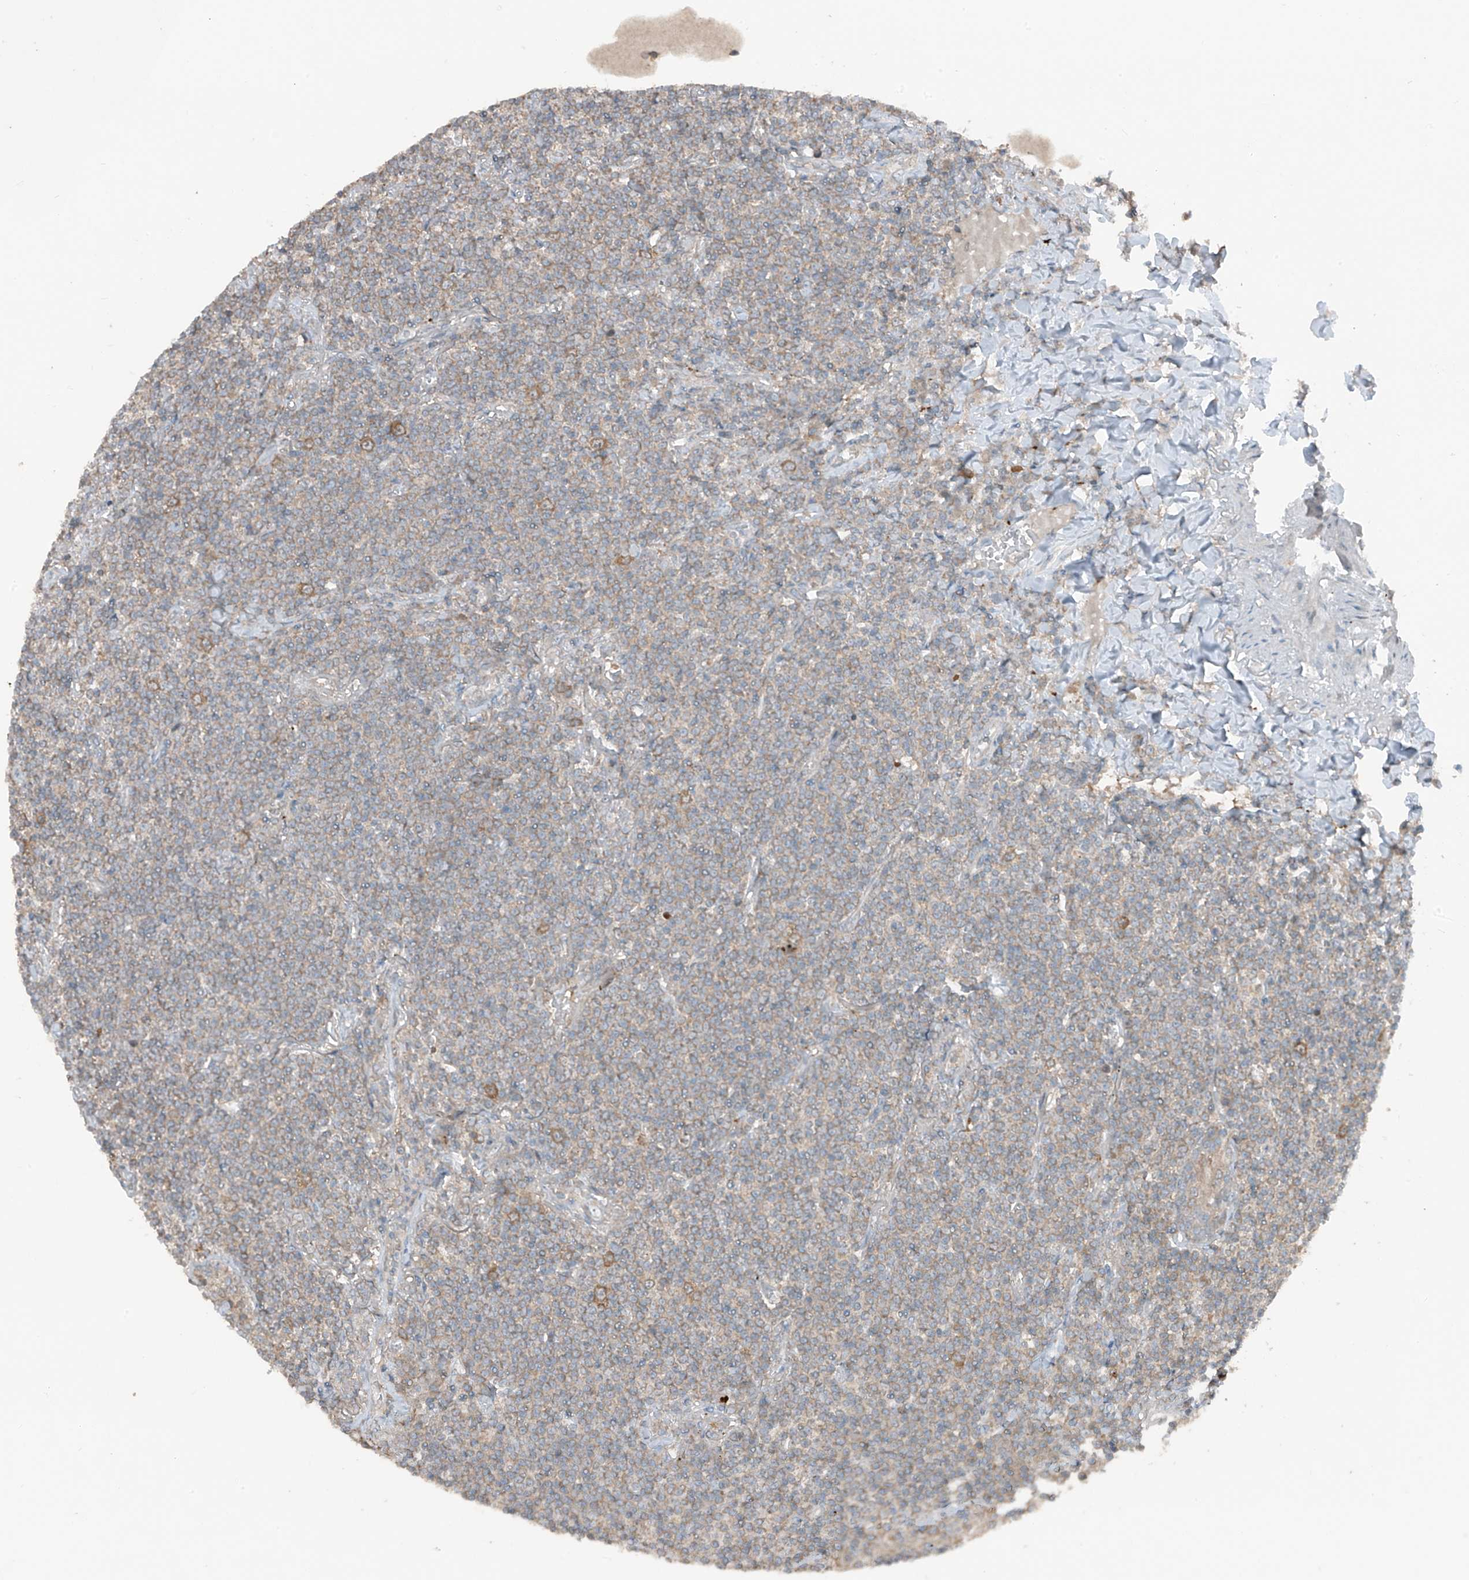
{"staining": {"intensity": "moderate", "quantity": "<25%", "location": "cytoplasmic/membranous"}, "tissue": "lymphoma", "cell_type": "Tumor cells", "image_type": "cancer", "snomed": [{"axis": "morphology", "description": "Malignant lymphoma, non-Hodgkin's type, Low grade"}, {"axis": "topography", "description": "Lung"}], "caption": "Moderate cytoplasmic/membranous staining is identified in approximately <25% of tumor cells in malignant lymphoma, non-Hodgkin's type (low-grade).", "gene": "TXNDC9", "patient": {"sex": "female", "age": 71}}